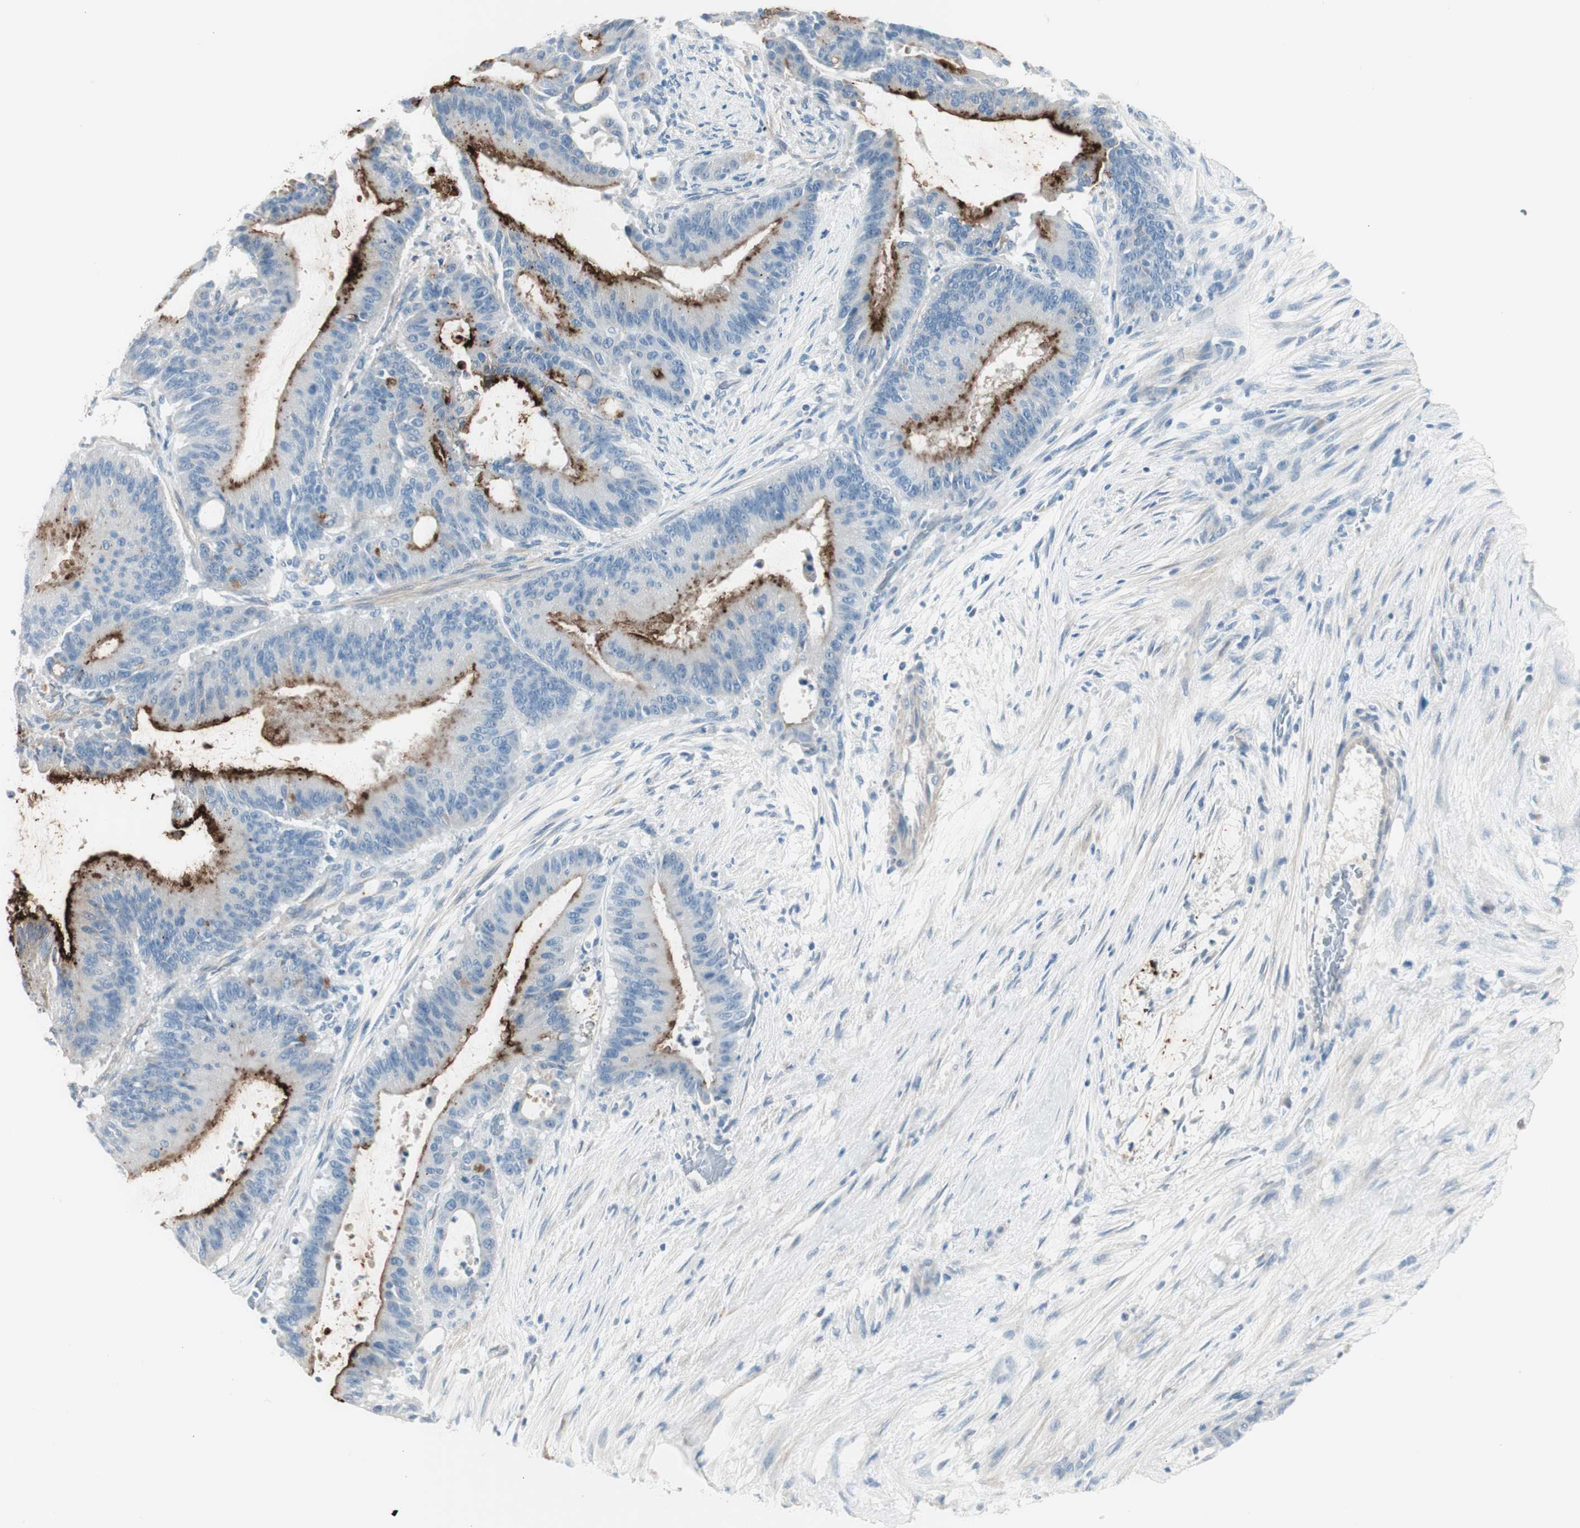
{"staining": {"intensity": "moderate", "quantity": "25%-75%", "location": "cytoplasmic/membranous"}, "tissue": "liver cancer", "cell_type": "Tumor cells", "image_type": "cancer", "snomed": [{"axis": "morphology", "description": "Cholangiocarcinoma"}, {"axis": "topography", "description": "Liver"}], "caption": "About 25%-75% of tumor cells in cholangiocarcinoma (liver) reveal moderate cytoplasmic/membranous protein staining as visualized by brown immunohistochemical staining.", "gene": "CDHR5", "patient": {"sex": "female", "age": 73}}